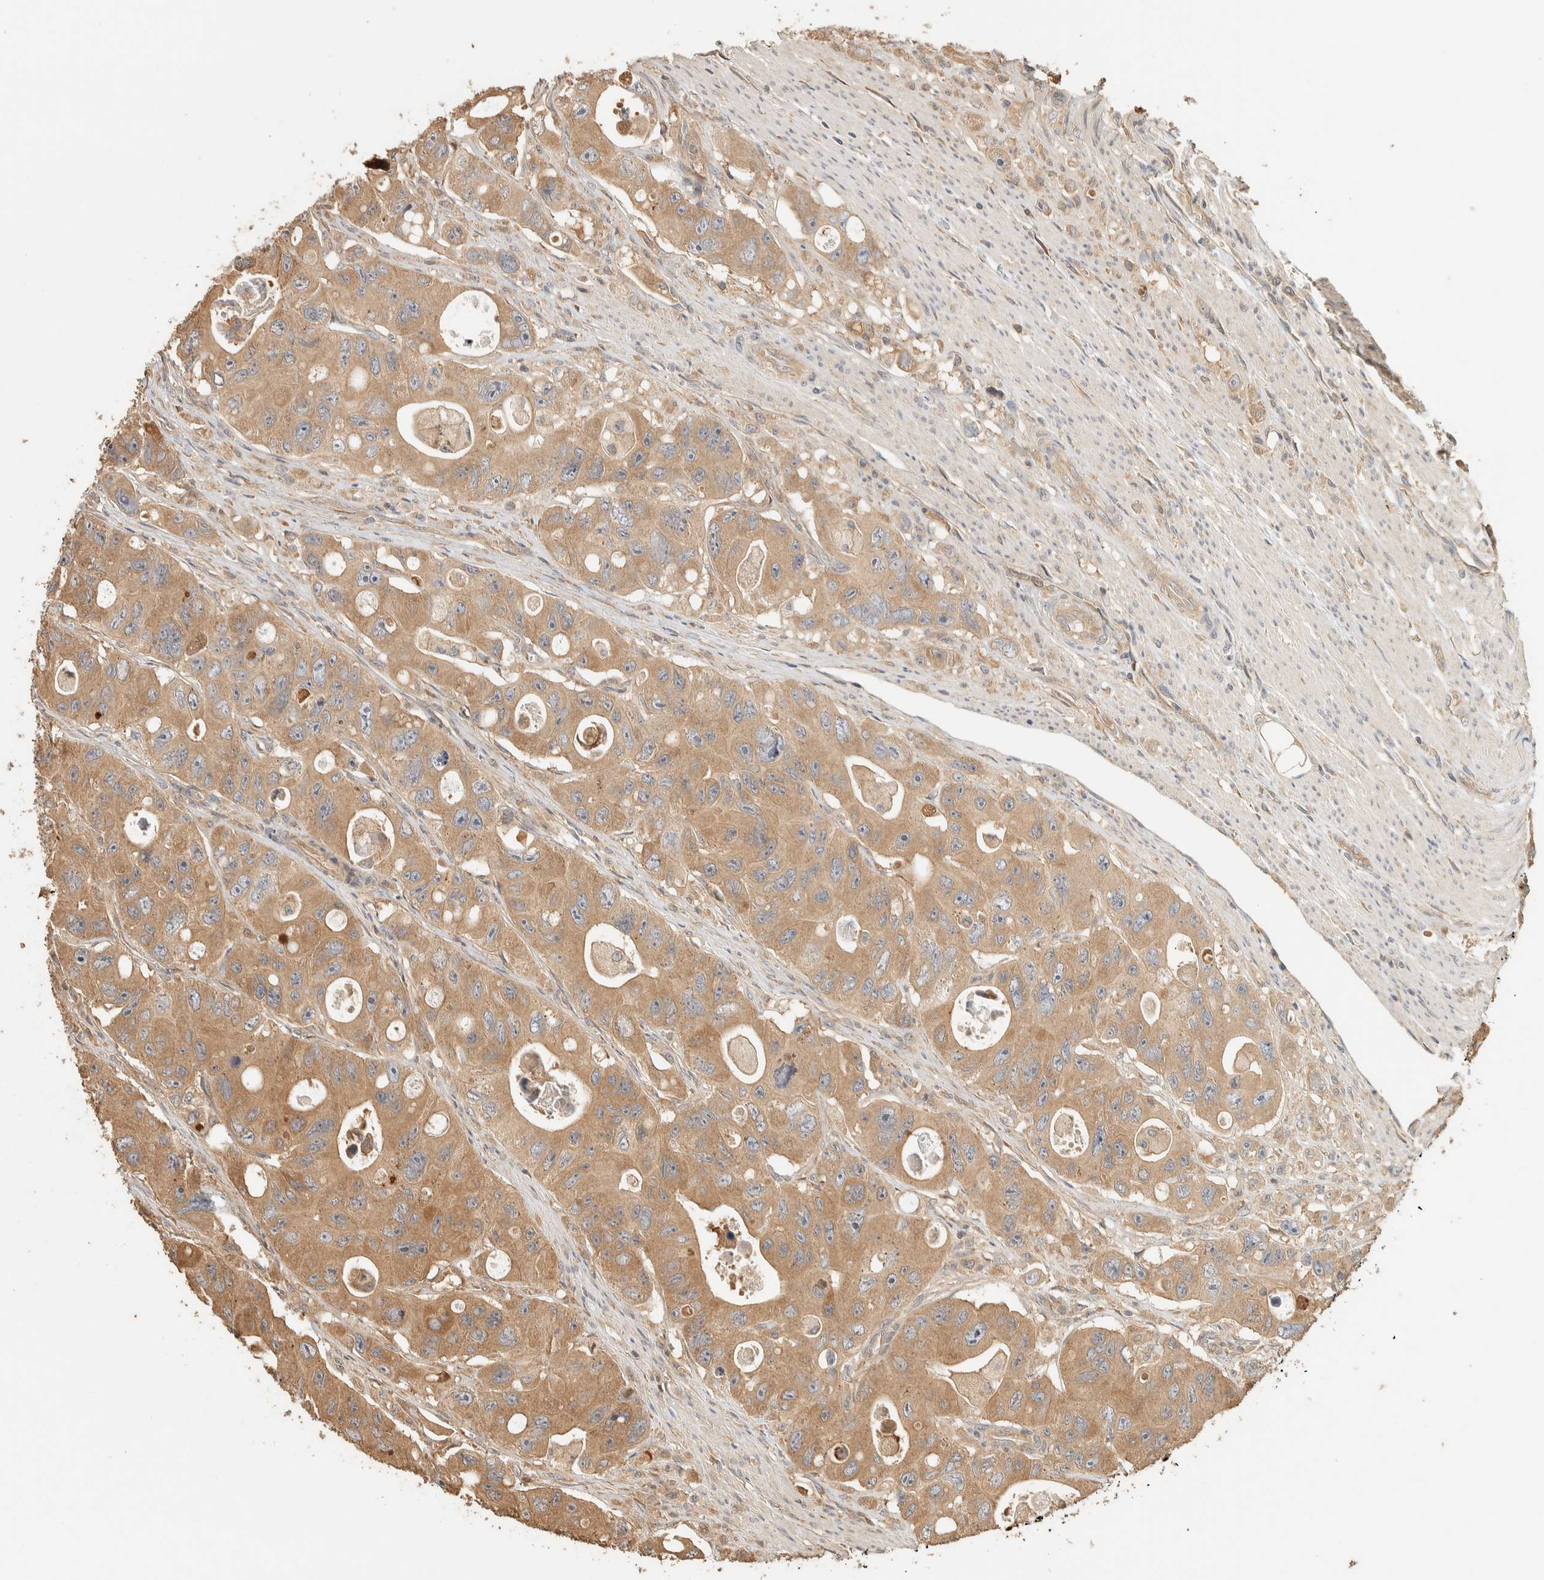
{"staining": {"intensity": "moderate", "quantity": ">75%", "location": "cytoplasmic/membranous"}, "tissue": "colorectal cancer", "cell_type": "Tumor cells", "image_type": "cancer", "snomed": [{"axis": "morphology", "description": "Adenocarcinoma, NOS"}, {"axis": "topography", "description": "Colon"}], "caption": "Colorectal cancer stained with immunohistochemistry (IHC) demonstrates moderate cytoplasmic/membranous positivity in about >75% of tumor cells. (DAB (3,3'-diaminobenzidine) = brown stain, brightfield microscopy at high magnification).", "gene": "EXOC7", "patient": {"sex": "female", "age": 46}}